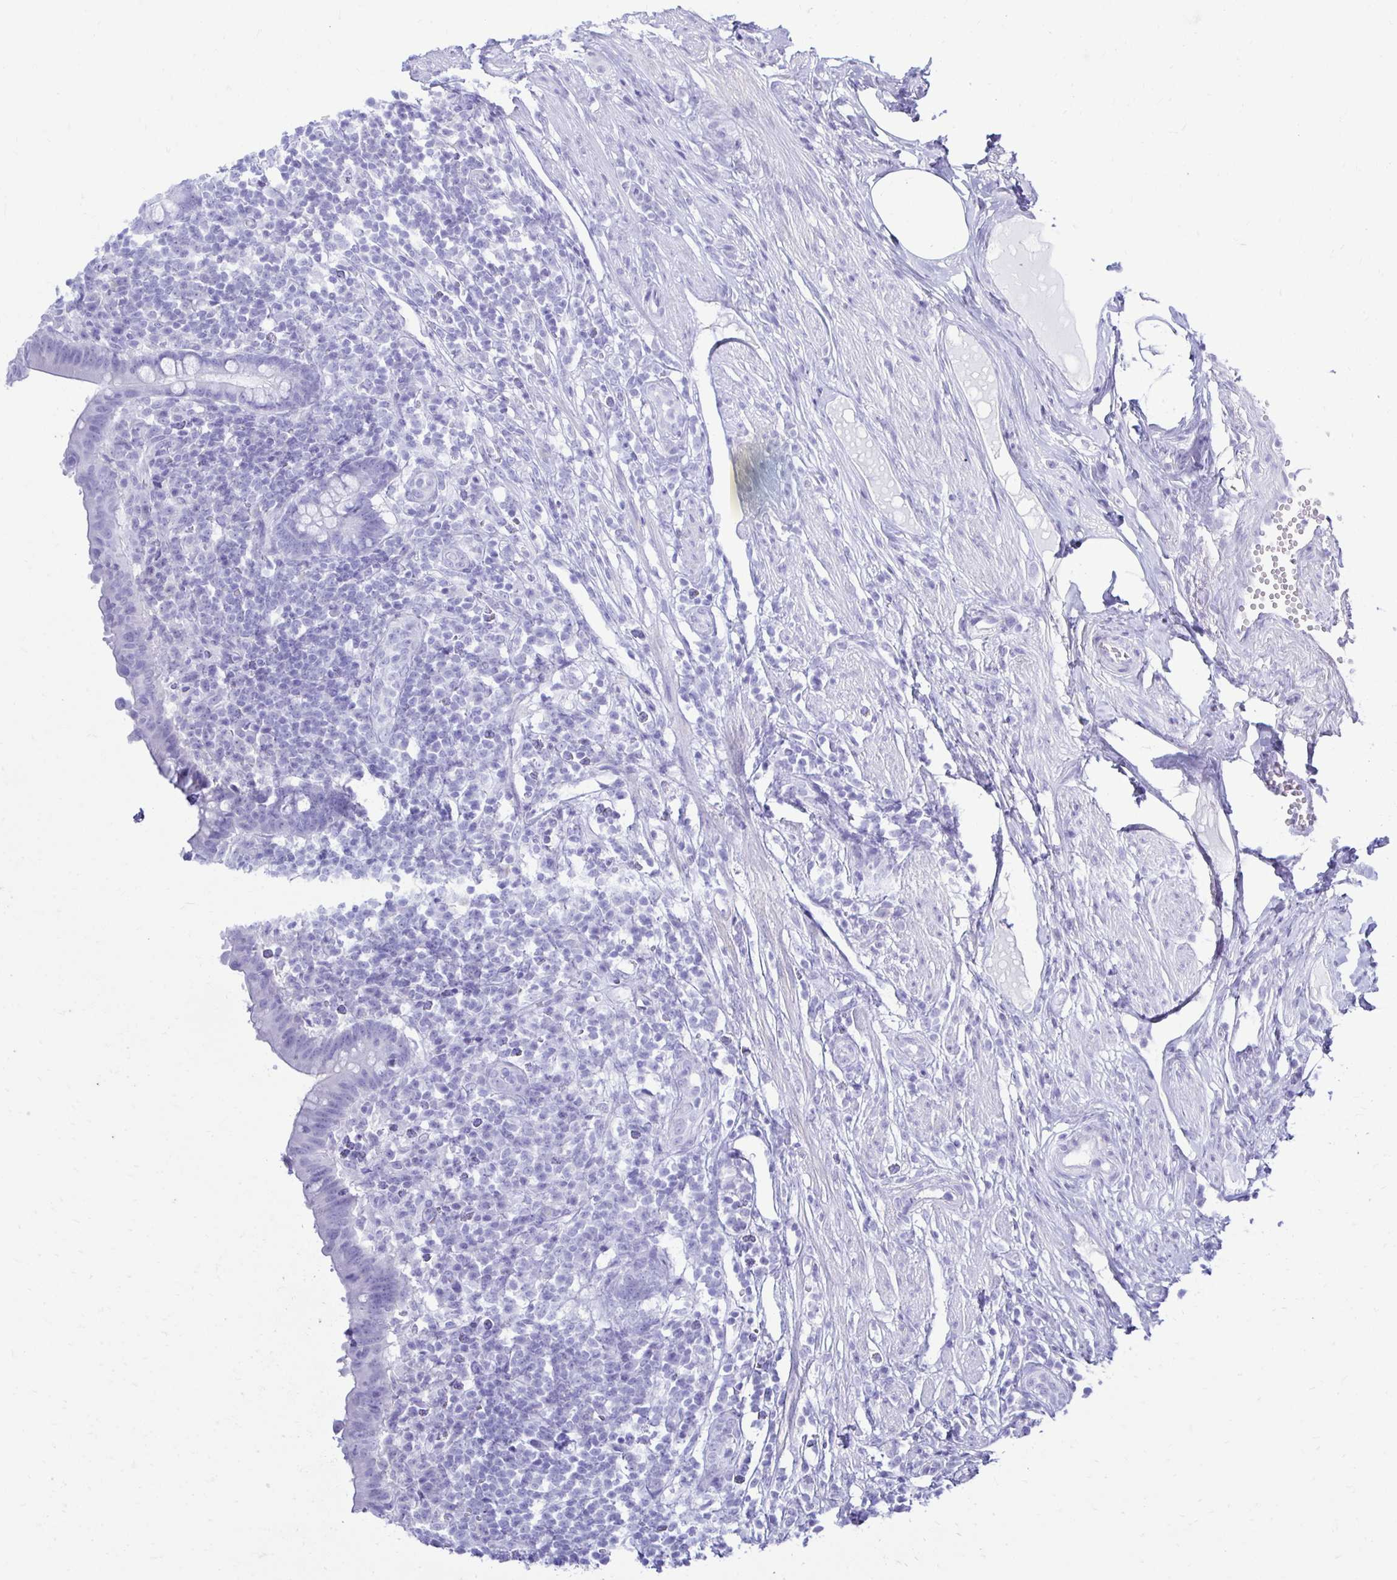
{"staining": {"intensity": "negative", "quantity": "none", "location": "none"}, "tissue": "appendix", "cell_type": "Glandular cells", "image_type": "normal", "snomed": [{"axis": "morphology", "description": "Normal tissue, NOS"}, {"axis": "topography", "description": "Appendix"}], "caption": "The immunohistochemistry micrograph has no significant staining in glandular cells of appendix.", "gene": "CTPS1", "patient": {"sex": "female", "age": 56}}